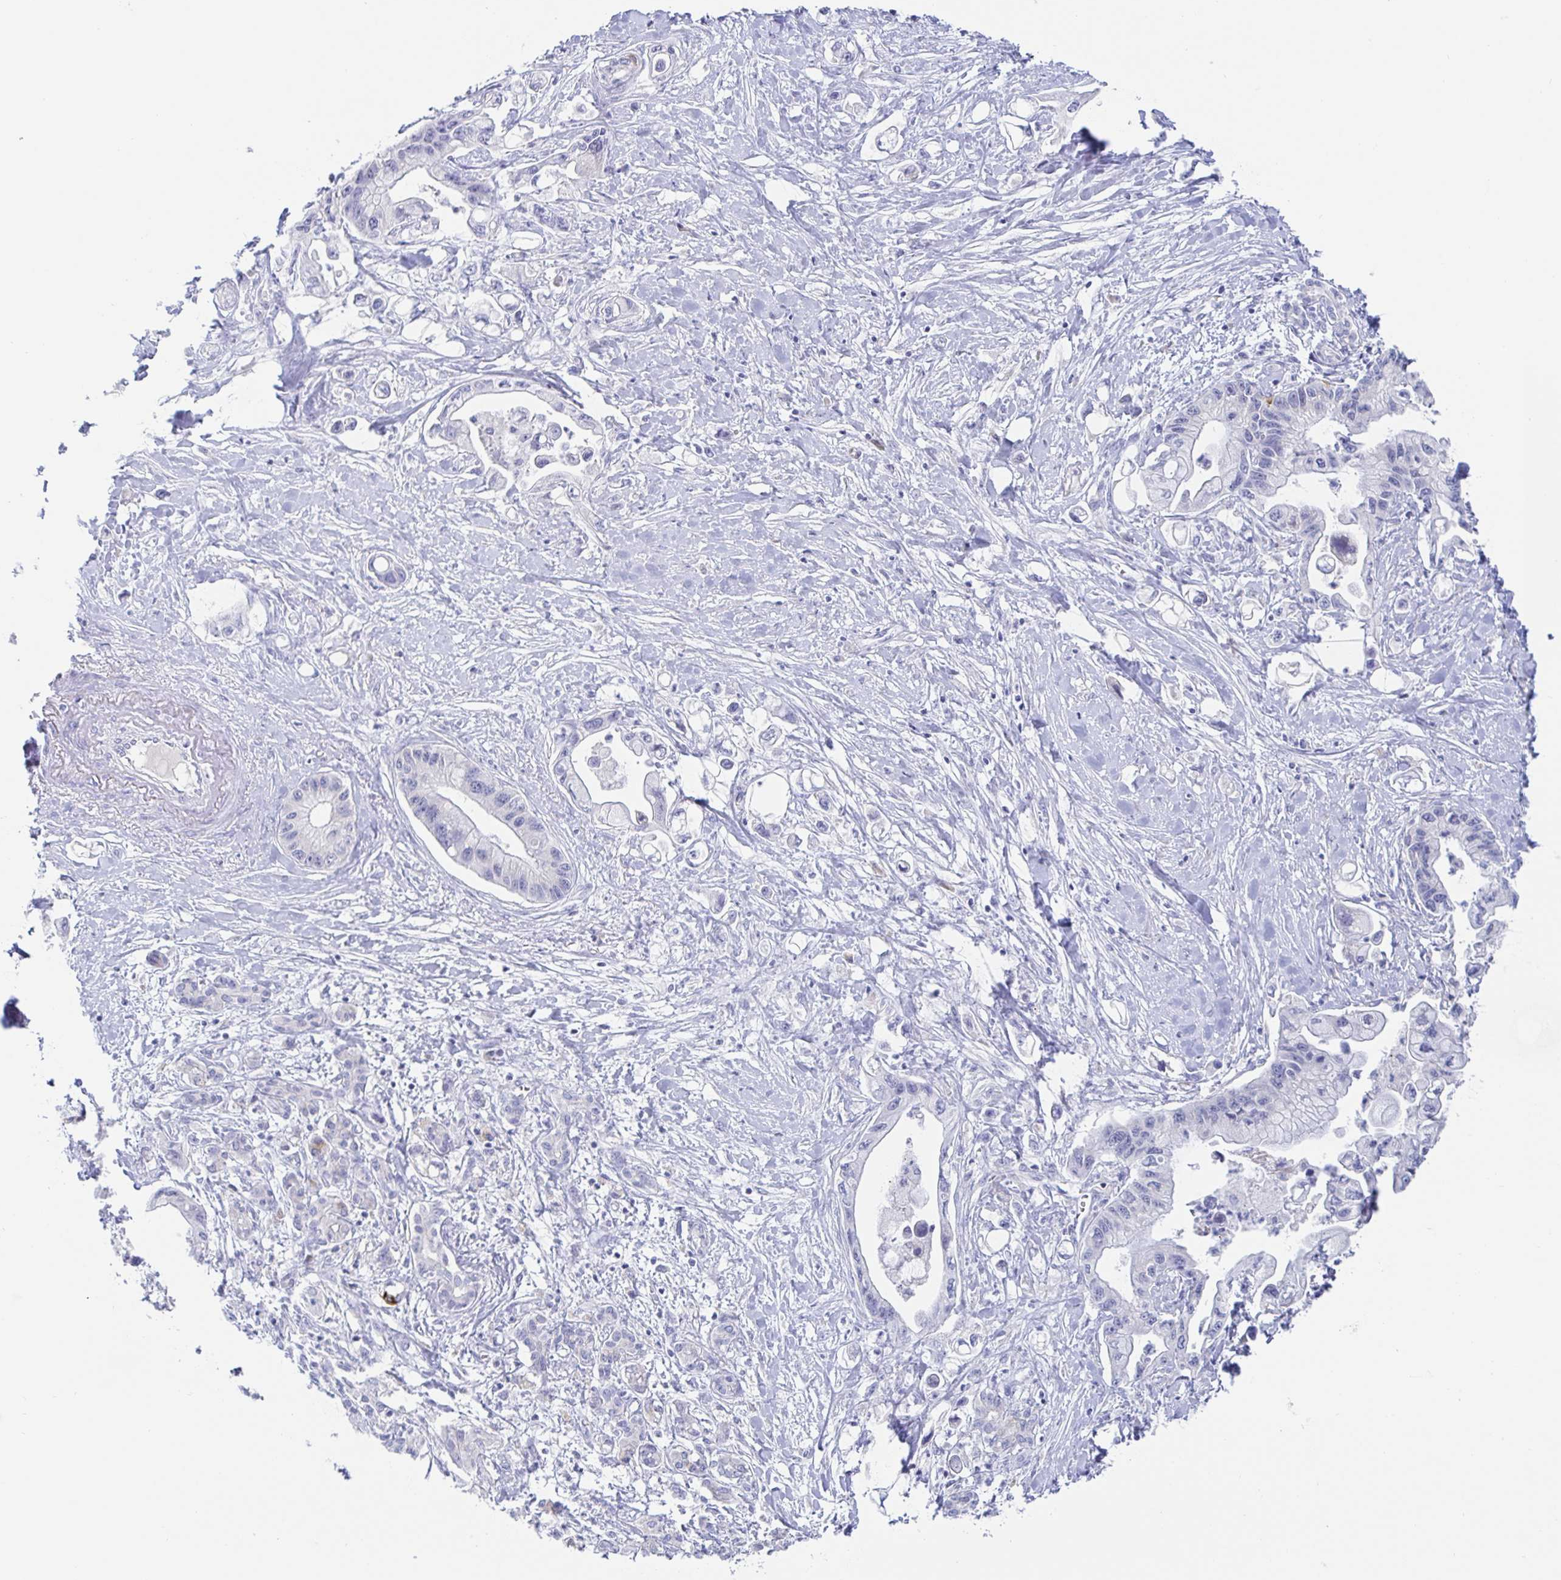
{"staining": {"intensity": "negative", "quantity": "none", "location": "none"}, "tissue": "pancreatic cancer", "cell_type": "Tumor cells", "image_type": "cancer", "snomed": [{"axis": "morphology", "description": "Adenocarcinoma, NOS"}, {"axis": "topography", "description": "Pancreas"}], "caption": "An image of human pancreatic cancer (adenocarcinoma) is negative for staining in tumor cells. The staining was performed using DAB (3,3'-diaminobenzidine) to visualize the protein expression in brown, while the nuclei were stained in blue with hematoxylin (Magnification: 20x).", "gene": "SIAH3", "patient": {"sex": "male", "age": 61}}